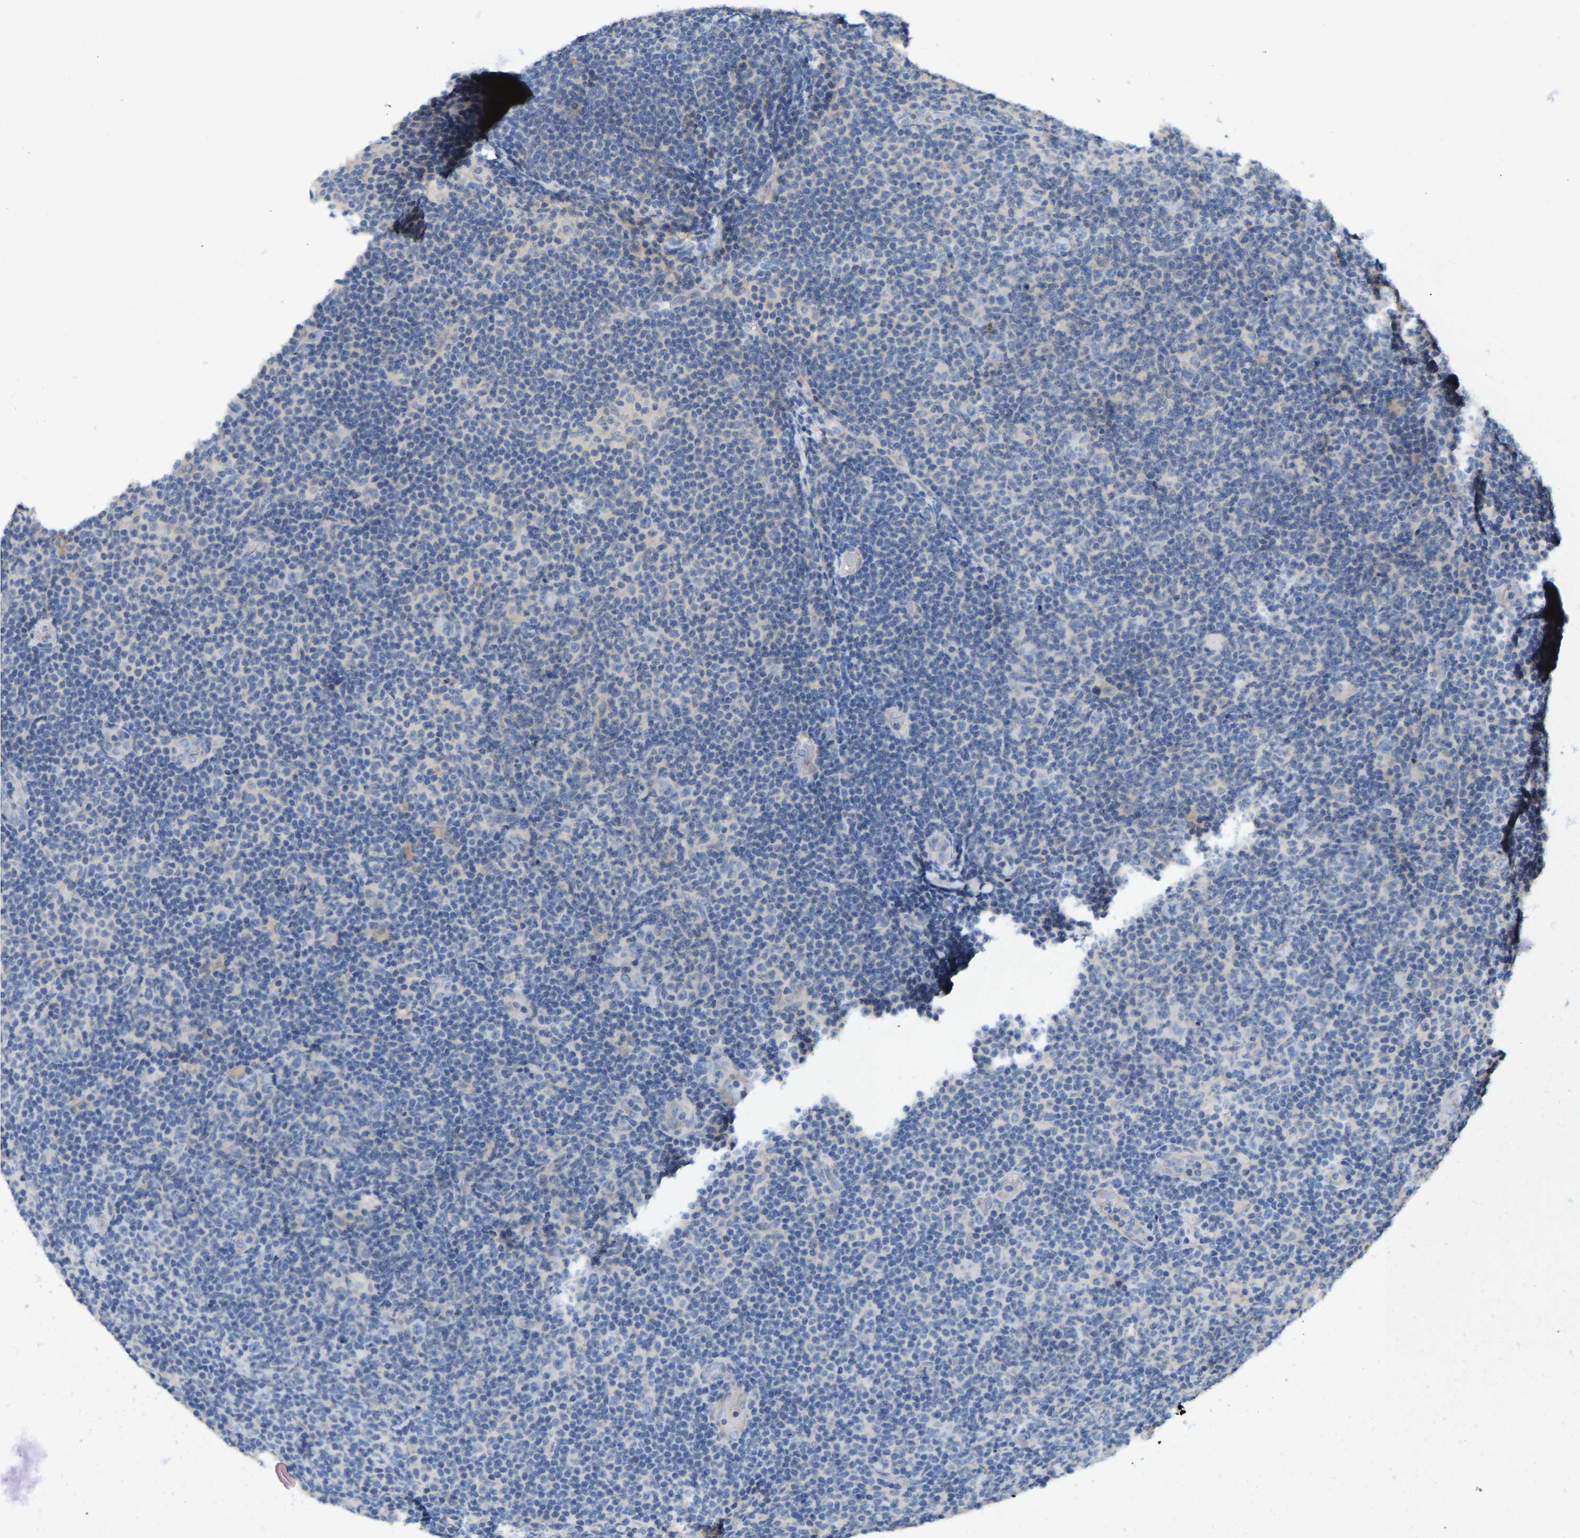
{"staining": {"intensity": "negative", "quantity": "none", "location": "none"}, "tissue": "lymphoma", "cell_type": "Tumor cells", "image_type": "cancer", "snomed": [{"axis": "morphology", "description": "Malignant lymphoma, non-Hodgkin's type, Low grade"}, {"axis": "topography", "description": "Lymph node"}], "caption": "Low-grade malignant lymphoma, non-Hodgkin's type stained for a protein using immunohistochemistry displays no staining tumor cells.", "gene": "VCPKMT", "patient": {"sex": "male", "age": 83}}